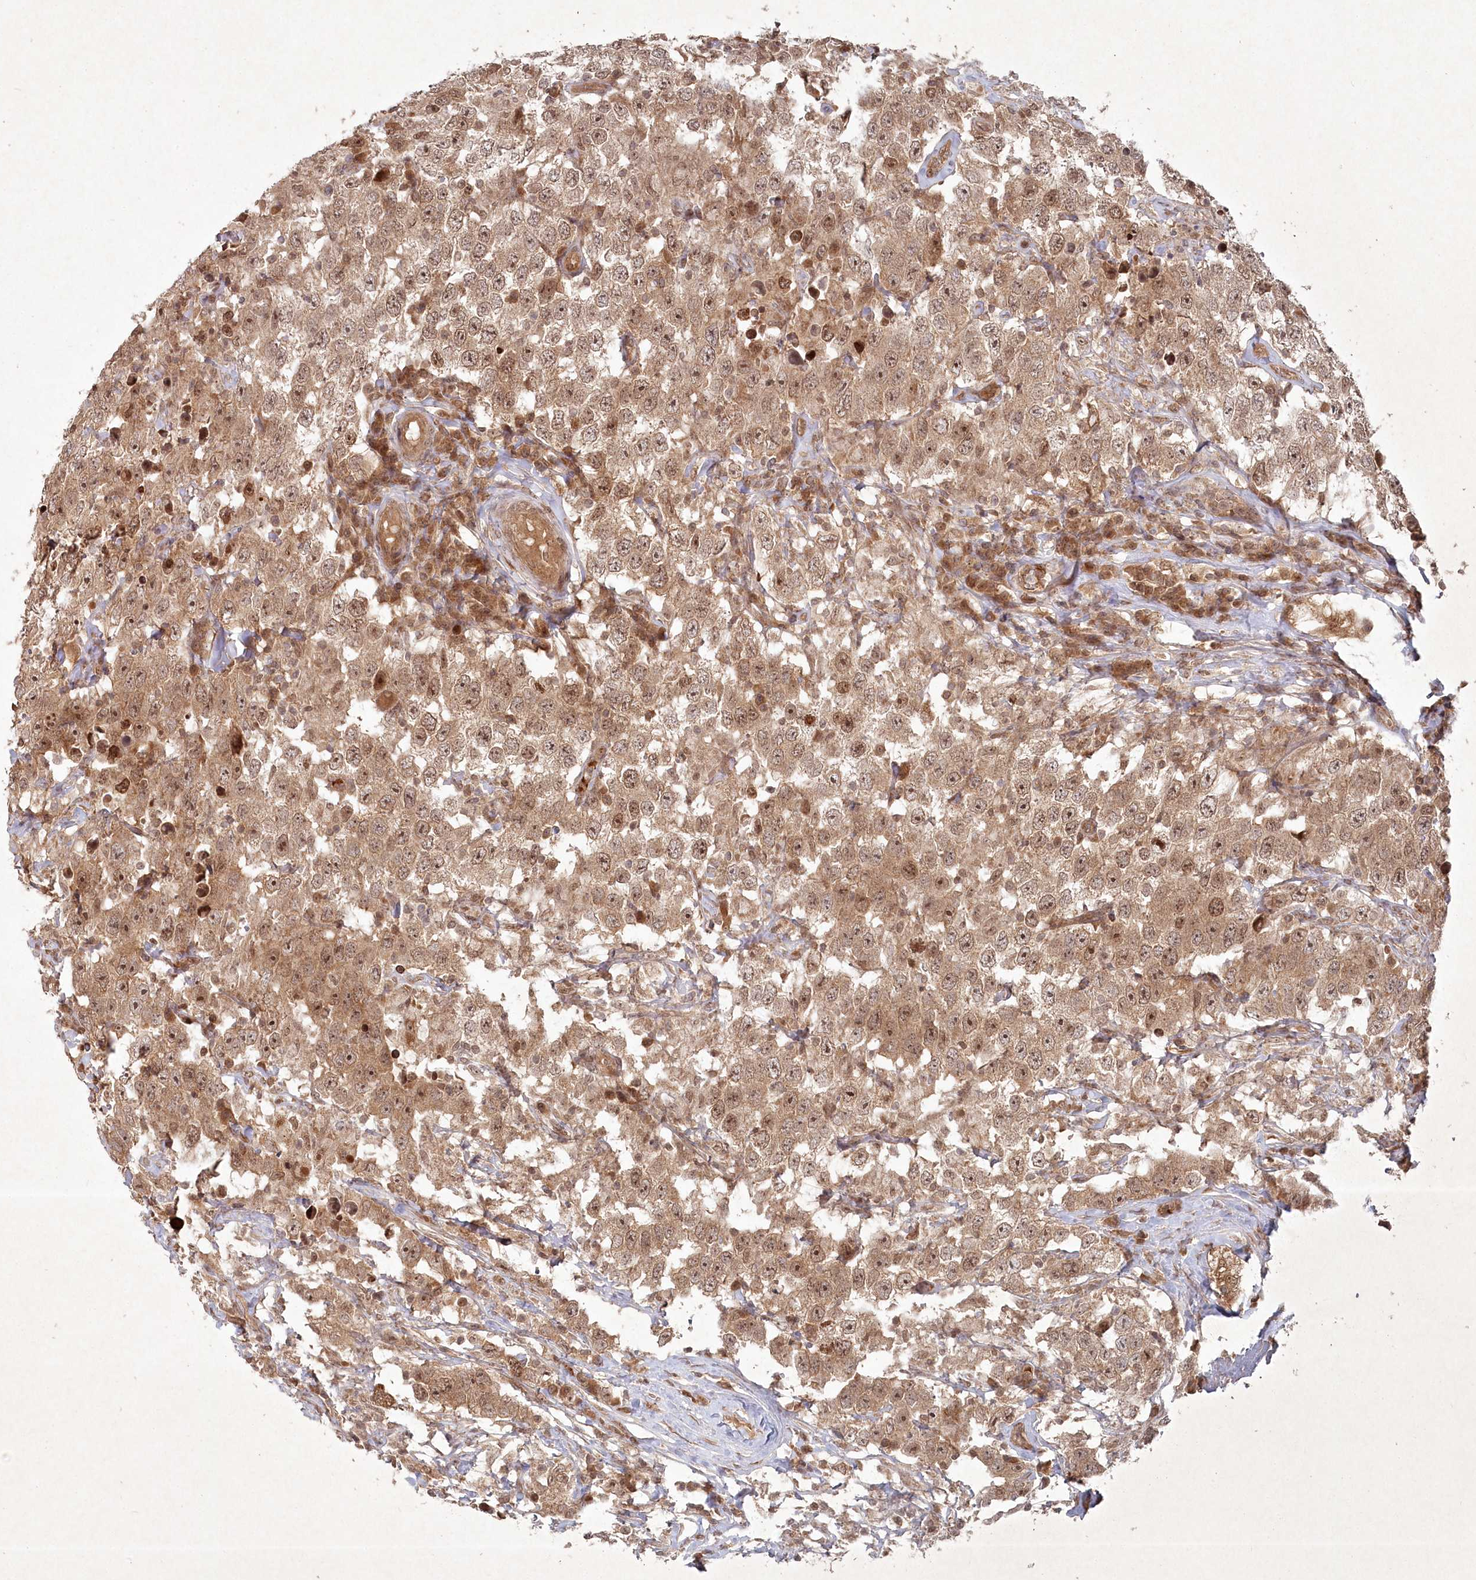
{"staining": {"intensity": "moderate", "quantity": ">75%", "location": "cytoplasmic/membranous,nuclear"}, "tissue": "testis cancer", "cell_type": "Tumor cells", "image_type": "cancer", "snomed": [{"axis": "morphology", "description": "Seminoma, NOS"}, {"axis": "topography", "description": "Testis"}], "caption": "Tumor cells display moderate cytoplasmic/membranous and nuclear positivity in approximately >75% of cells in testis cancer (seminoma). (IHC, brightfield microscopy, high magnification).", "gene": "FBXL17", "patient": {"sex": "male", "age": 41}}